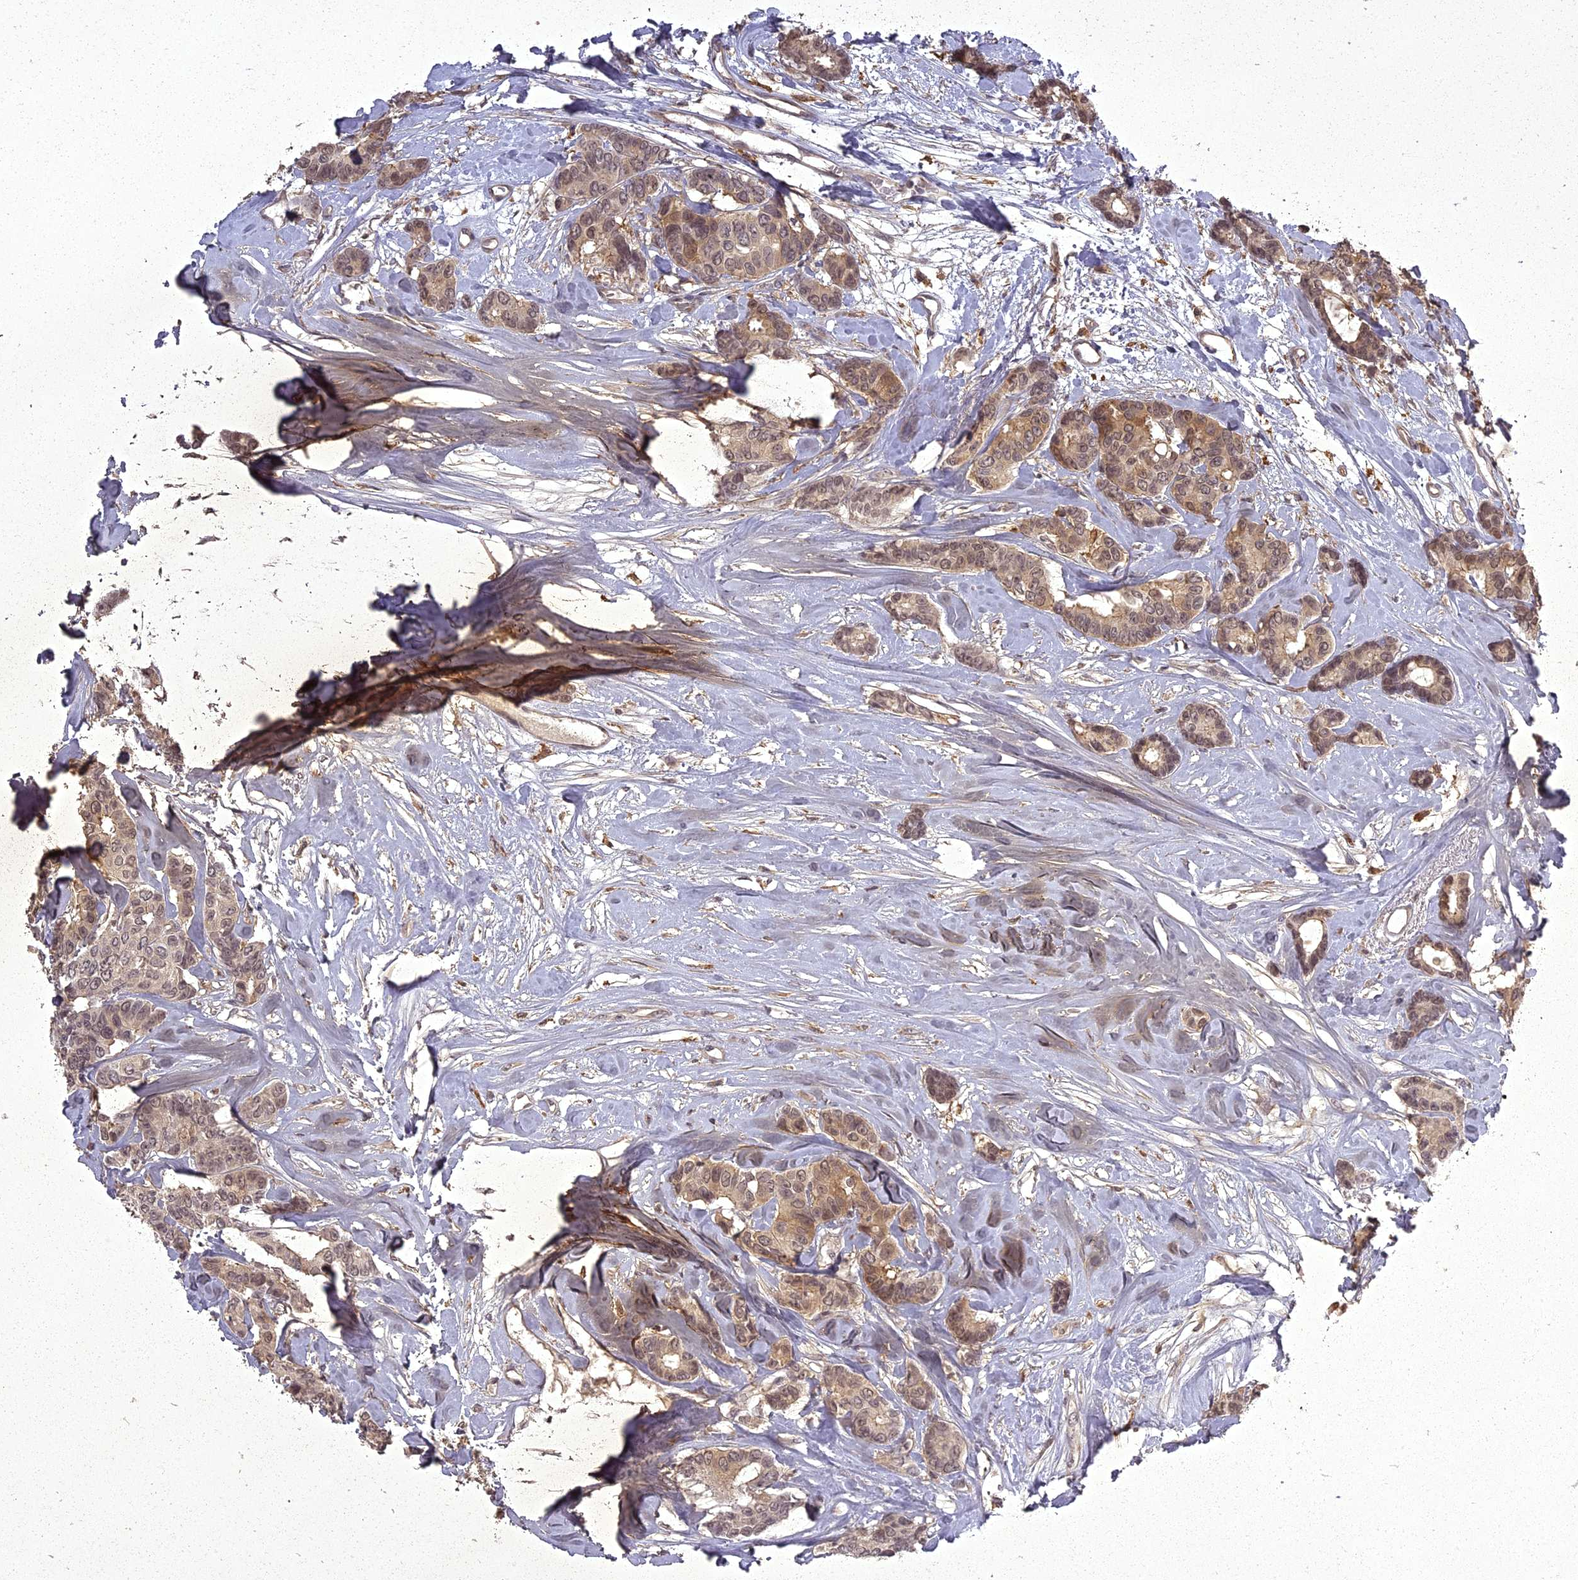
{"staining": {"intensity": "moderate", "quantity": ">75%", "location": "cytoplasmic/membranous,nuclear"}, "tissue": "breast cancer", "cell_type": "Tumor cells", "image_type": "cancer", "snomed": [{"axis": "morphology", "description": "Duct carcinoma"}, {"axis": "topography", "description": "Breast"}], "caption": "This histopathology image exhibits immunohistochemistry staining of breast cancer (intraductal carcinoma), with medium moderate cytoplasmic/membranous and nuclear staining in approximately >75% of tumor cells.", "gene": "ING5", "patient": {"sex": "female", "age": 87}}